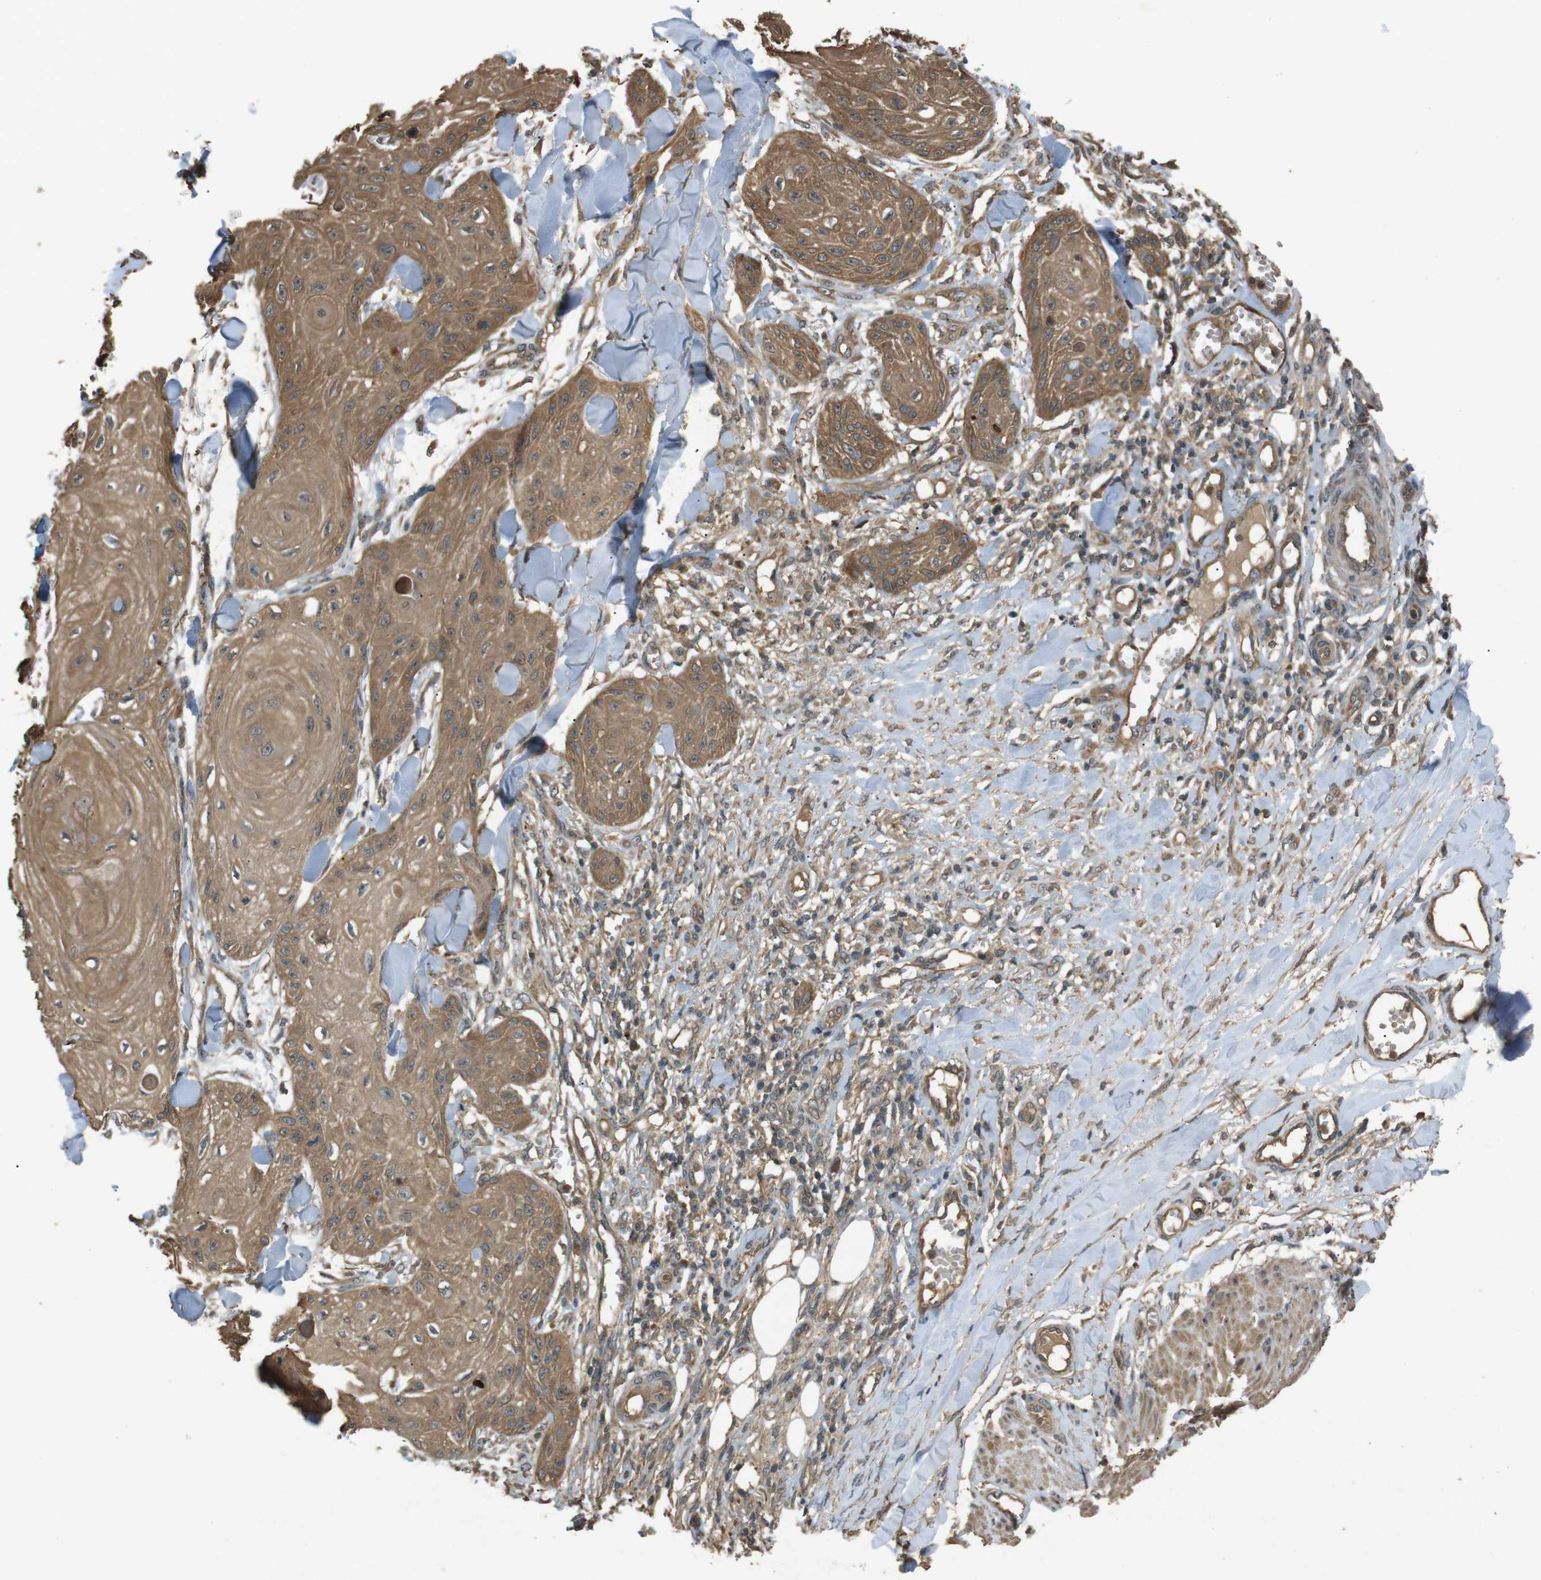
{"staining": {"intensity": "moderate", "quantity": ">75%", "location": "cytoplasmic/membranous"}, "tissue": "skin cancer", "cell_type": "Tumor cells", "image_type": "cancer", "snomed": [{"axis": "morphology", "description": "Squamous cell carcinoma, NOS"}, {"axis": "topography", "description": "Skin"}], "caption": "Immunohistochemistry of skin cancer (squamous cell carcinoma) reveals medium levels of moderate cytoplasmic/membranous expression in approximately >75% of tumor cells.", "gene": "TAP1", "patient": {"sex": "male", "age": 74}}